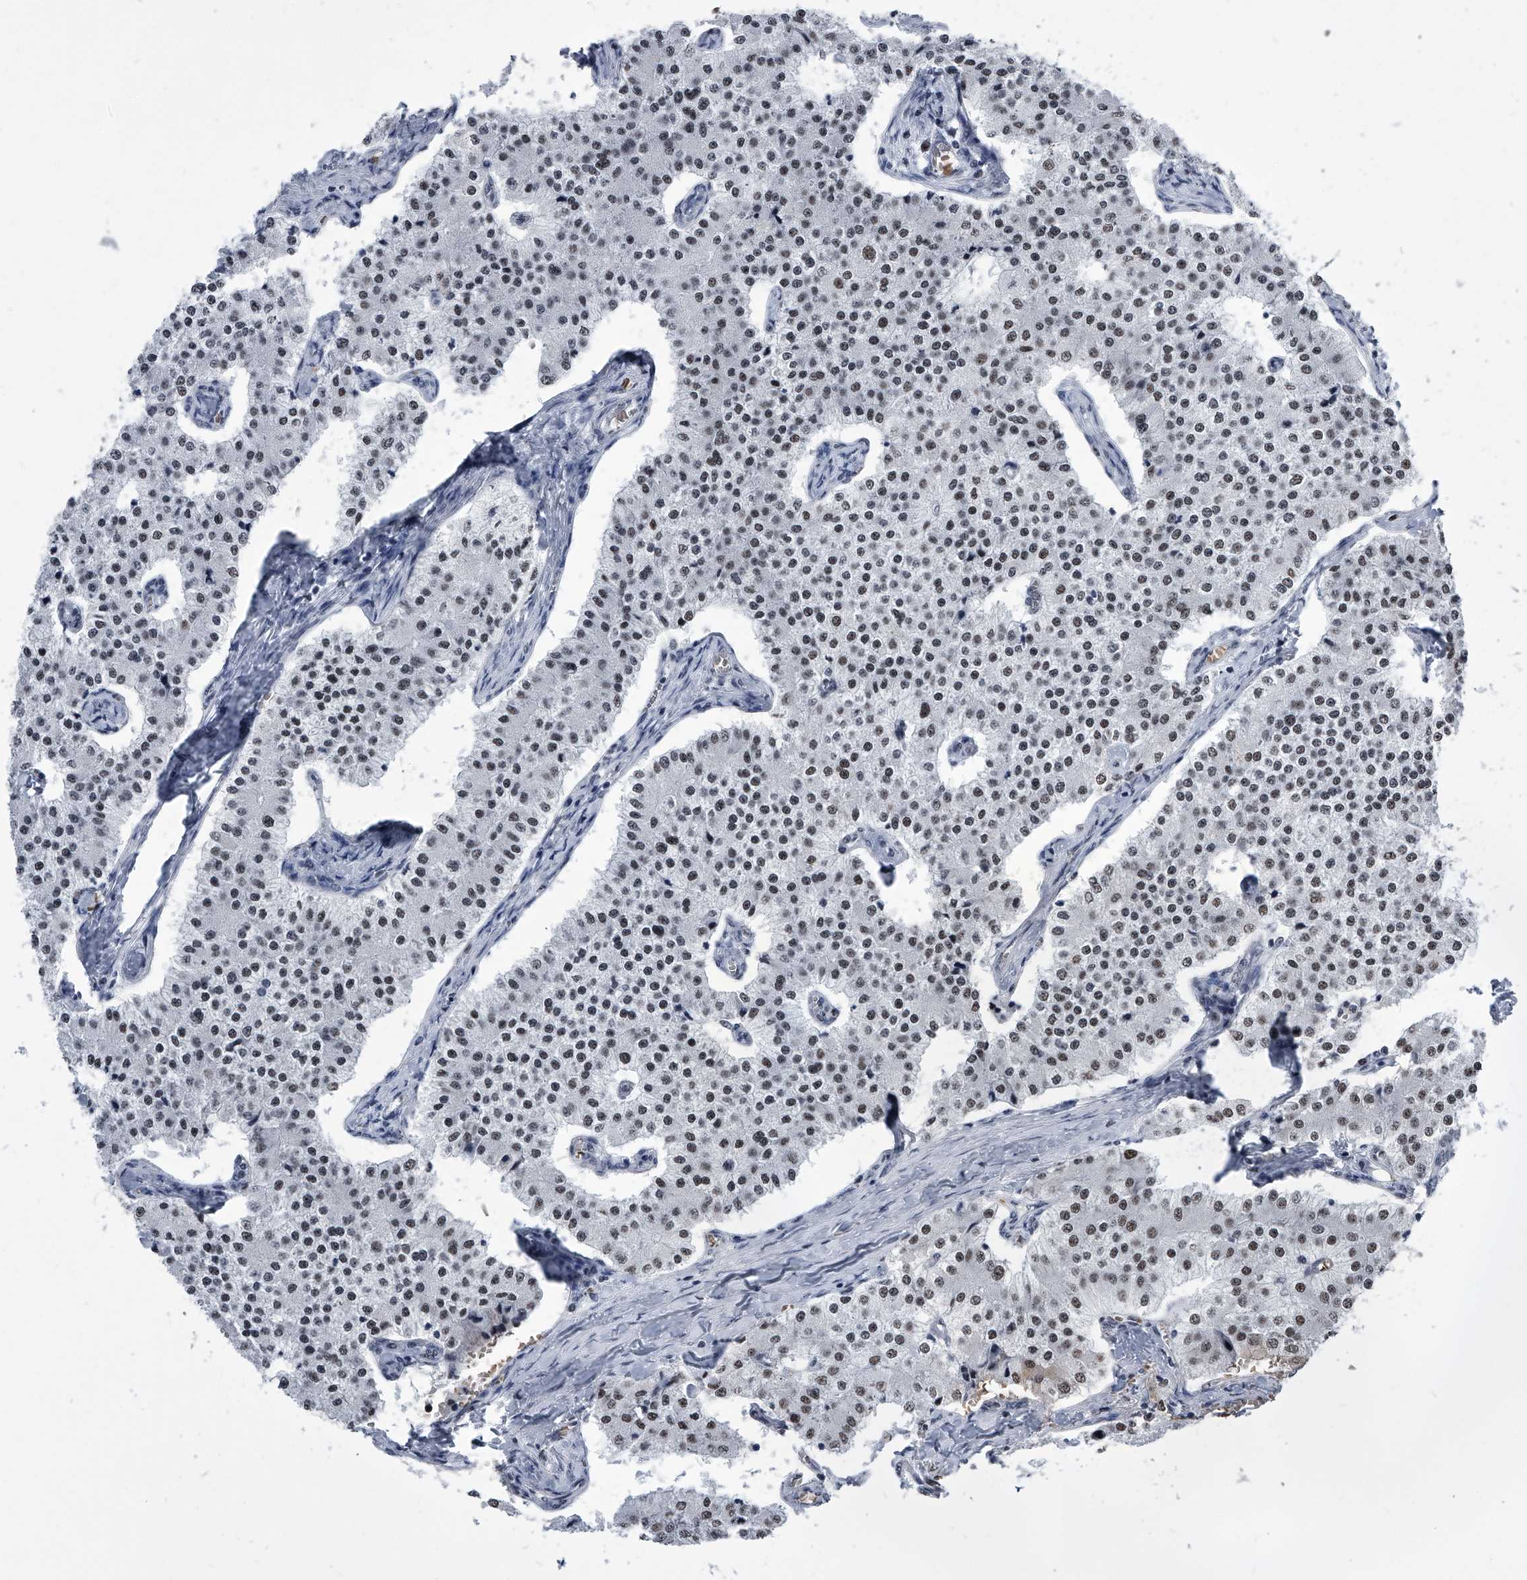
{"staining": {"intensity": "moderate", "quantity": ">75%", "location": "nuclear"}, "tissue": "carcinoid", "cell_type": "Tumor cells", "image_type": "cancer", "snomed": [{"axis": "morphology", "description": "Carcinoid, malignant, NOS"}, {"axis": "topography", "description": "Colon"}], "caption": "DAB immunohistochemical staining of malignant carcinoid reveals moderate nuclear protein expression in about >75% of tumor cells. Nuclei are stained in blue.", "gene": "SIM2", "patient": {"sex": "female", "age": 52}}